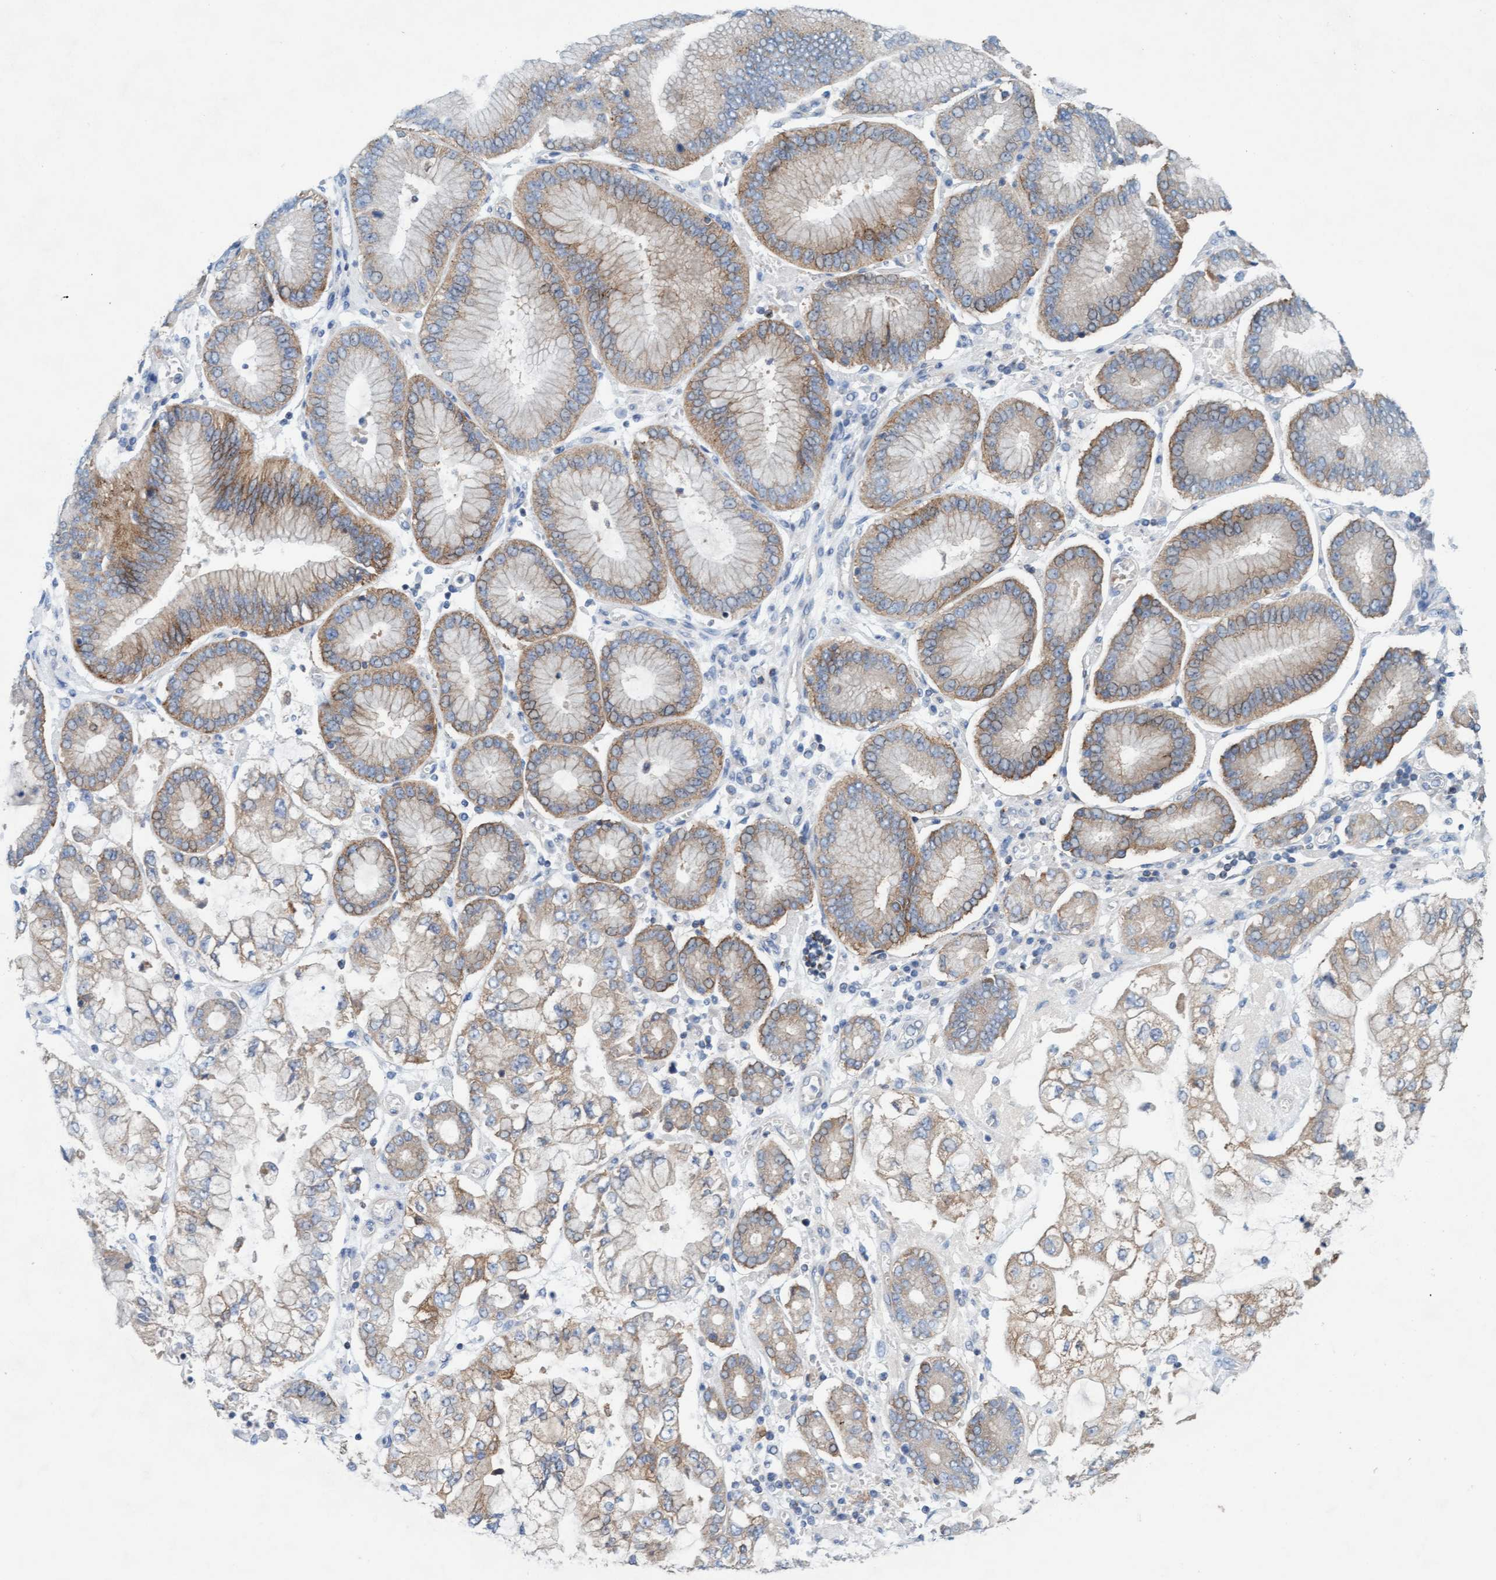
{"staining": {"intensity": "weak", "quantity": ">75%", "location": "cytoplasmic/membranous"}, "tissue": "stomach cancer", "cell_type": "Tumor cells", "image_type": "cancer", "snomed": [{"axis": "morphology", "description": "Adenocarcinoma, NOS"}, {"axis": "topography", "description": "Stomach"}], "caption": "A brown stain highlights weak cytoplasmic/membranous staining of a protein in human adenocarcinoma (stomach) tumor cells.", "gene": "SIGIRR", "patient": {"sex": "male", "age": 76}}